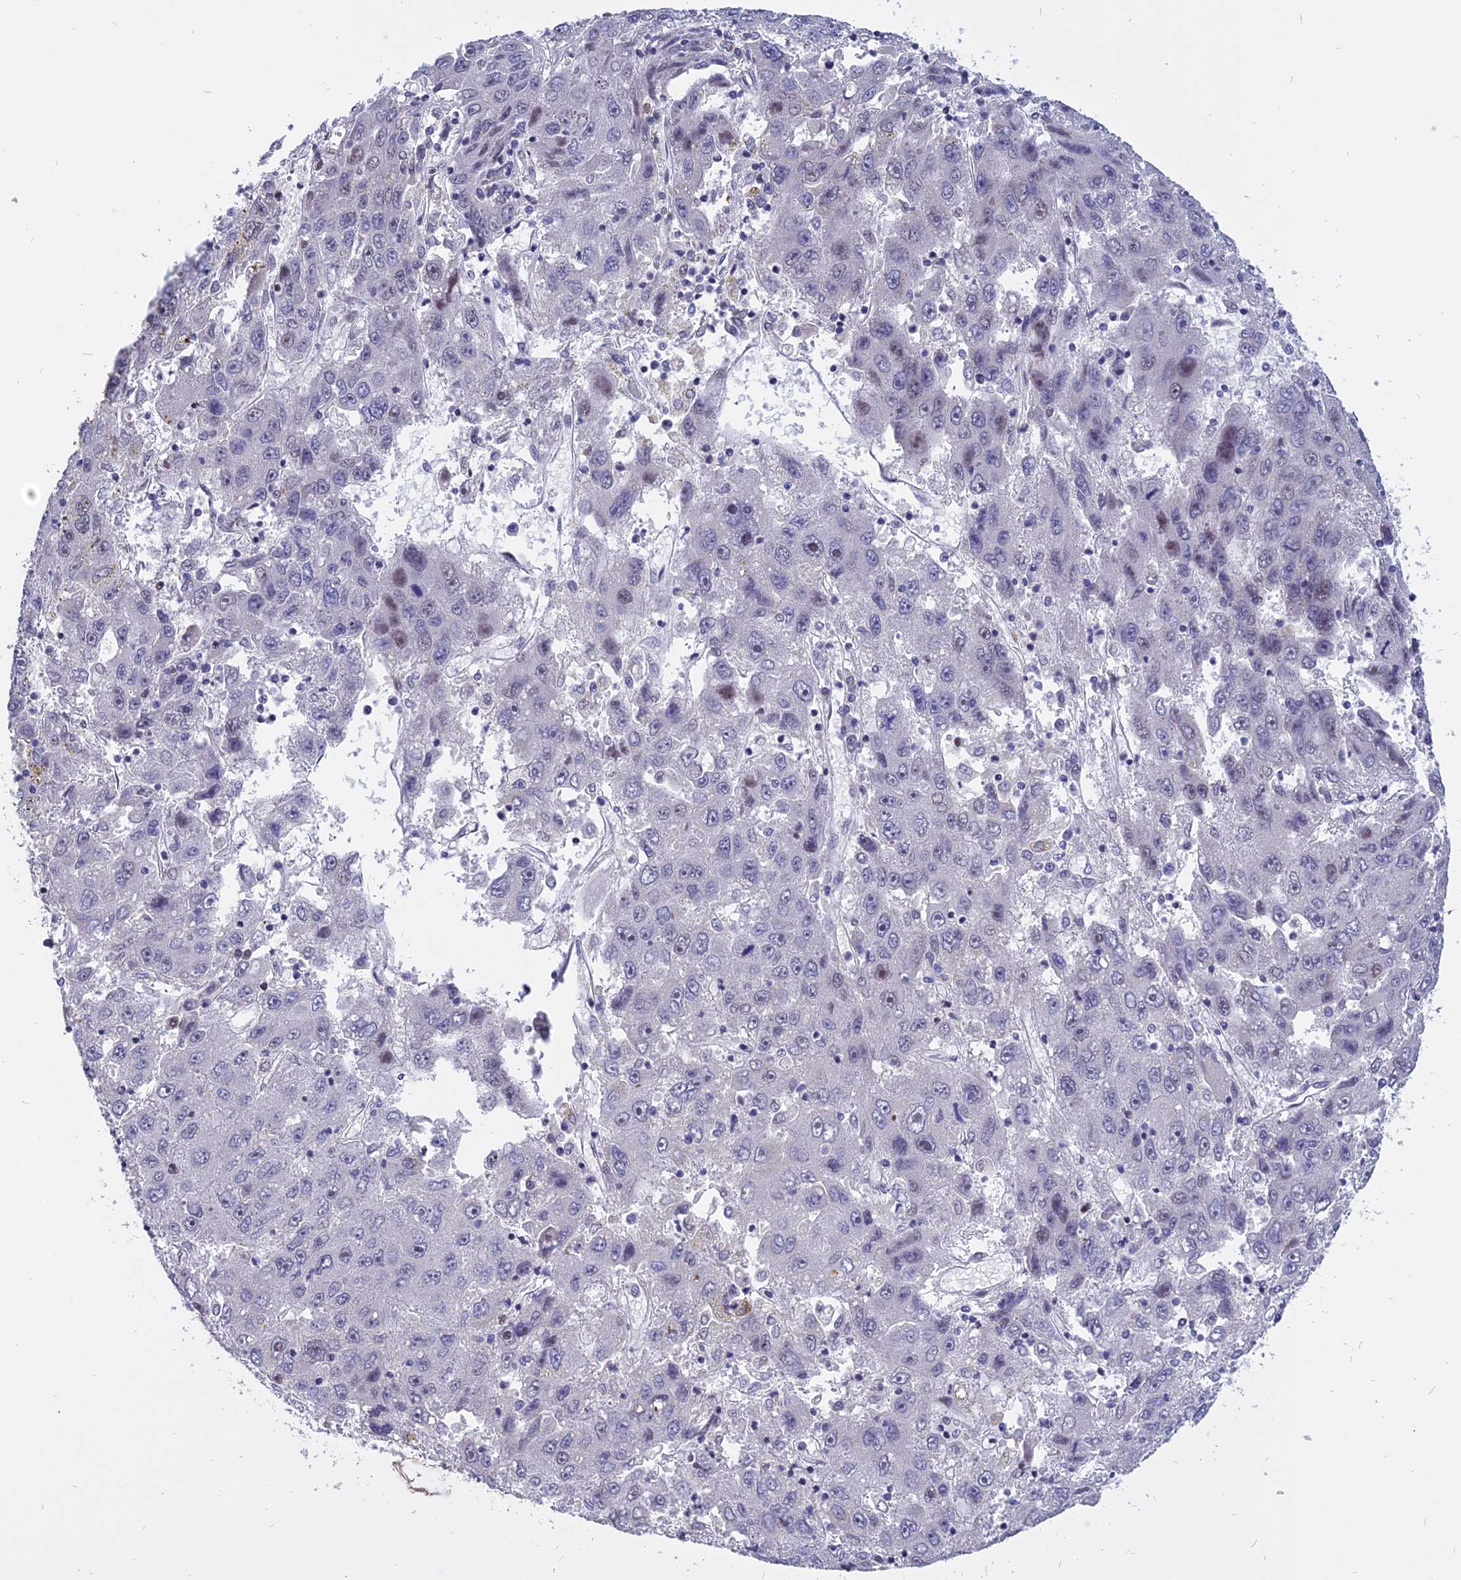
{"staining": {"intensity": "negative", "quantity": "none", "location": "none"}, "tissue": "liver cancer", "cell_type": "Tumor cells", "image_type": "cancer", "snomed": [{"axis": "morphology", "description": "Carcinoma, Hepatocellular, NOS"}, {"axis": "topography", "description": "Liver"}], "caption": "Immunohistochemical staining of liver cancer demonstrates no significant positivity in tumor cells.", "gene": "TMEM263", "patient": {"sex": "male", "age": 49}}